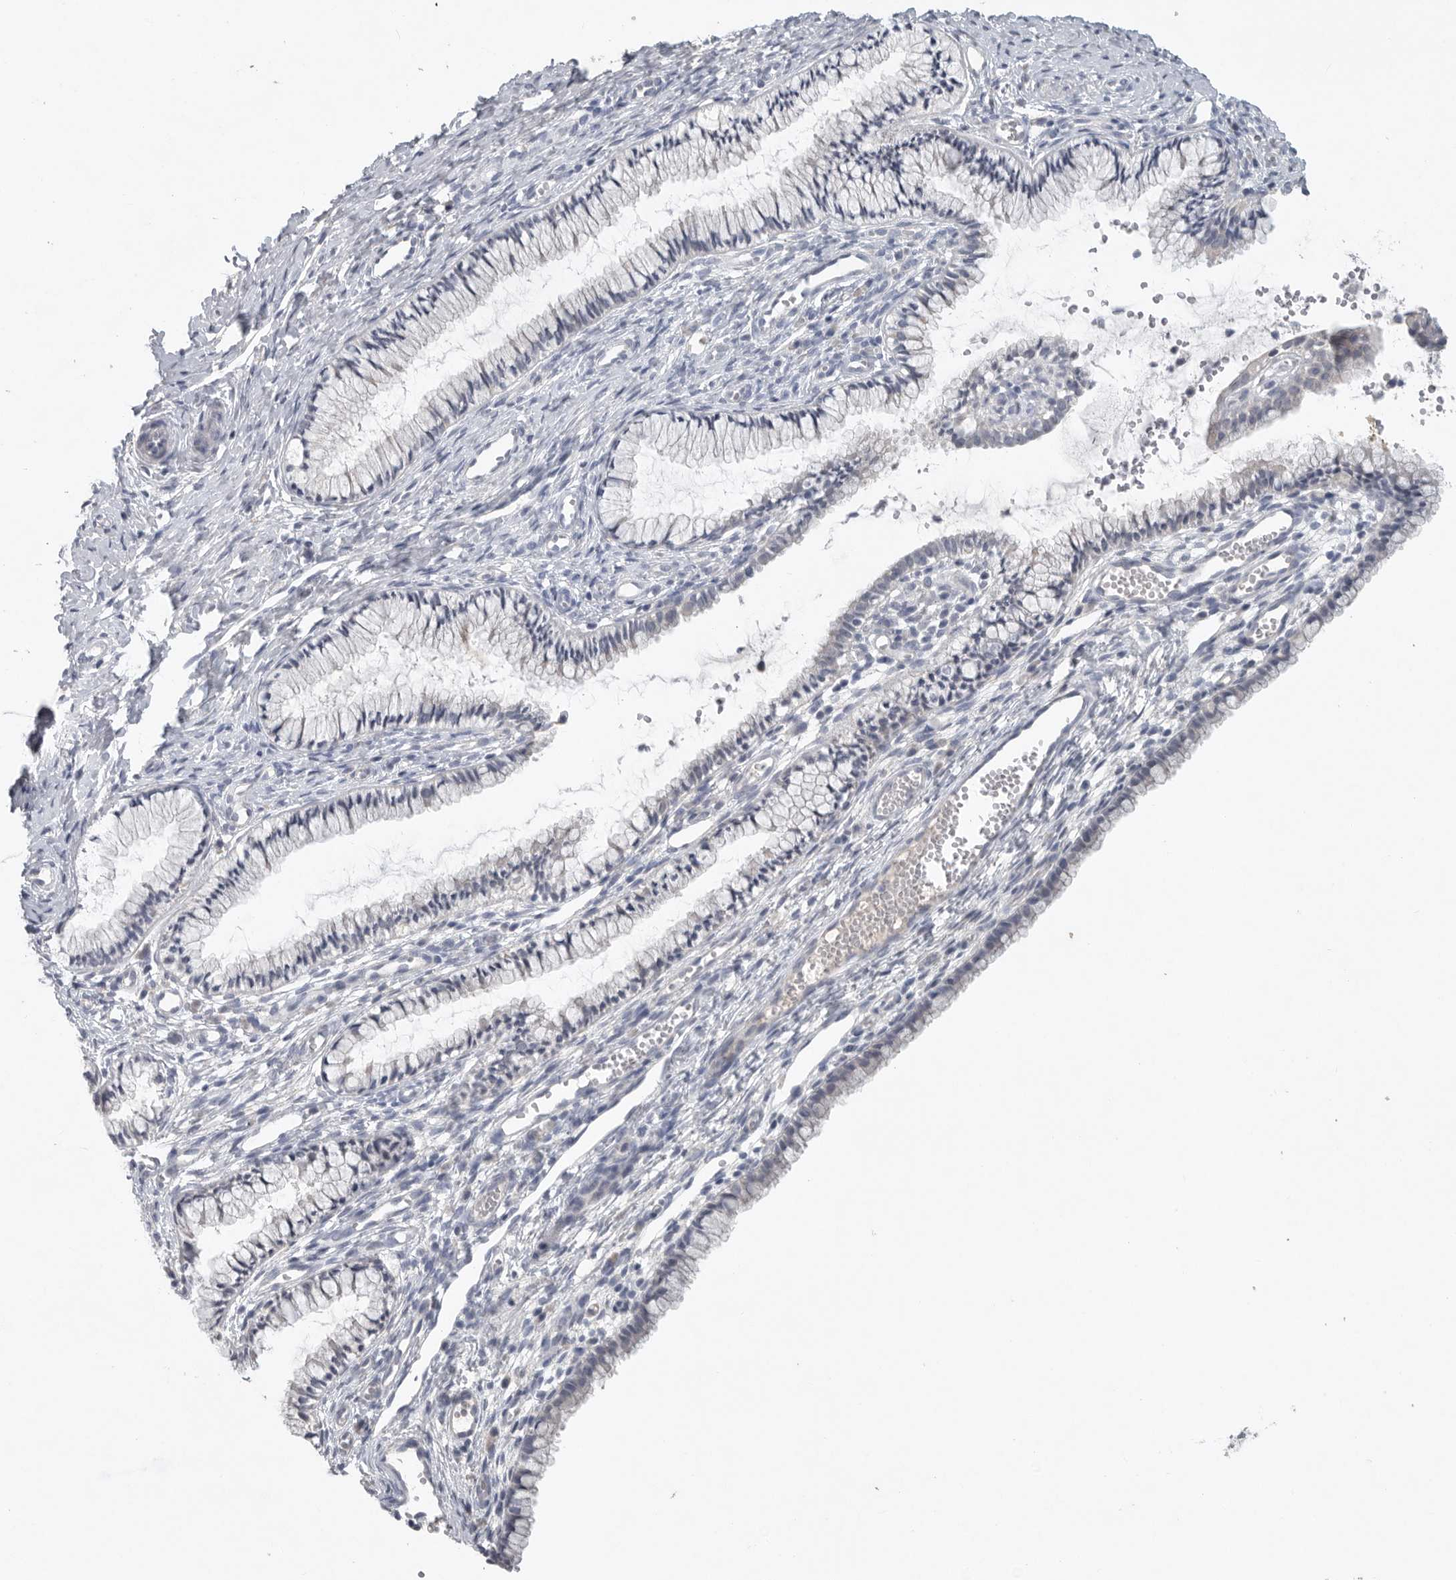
{"staining": {"intensity": "negative", "quantity": "none", "location": "none"}, "tissue": "cervix", "cell_type": "Glandular cells", "image_type": "normal", "snomed": [{"axis": "morphology", "description": "Normal tissue, NOS"}, {"axis": "topography", "description": "Cervix"}], "caption": "A photomicrograph of cervix stained for a protein displays no brown staining in glandular cells. (Stains: DAB (3,3'-diaminobenzidine) IHC with hematoxylin counter stain, Microscopy: brightfield microscopy at high magnification).", "gene": "REG4", "patient": {"sex": "female", "age": 27}}